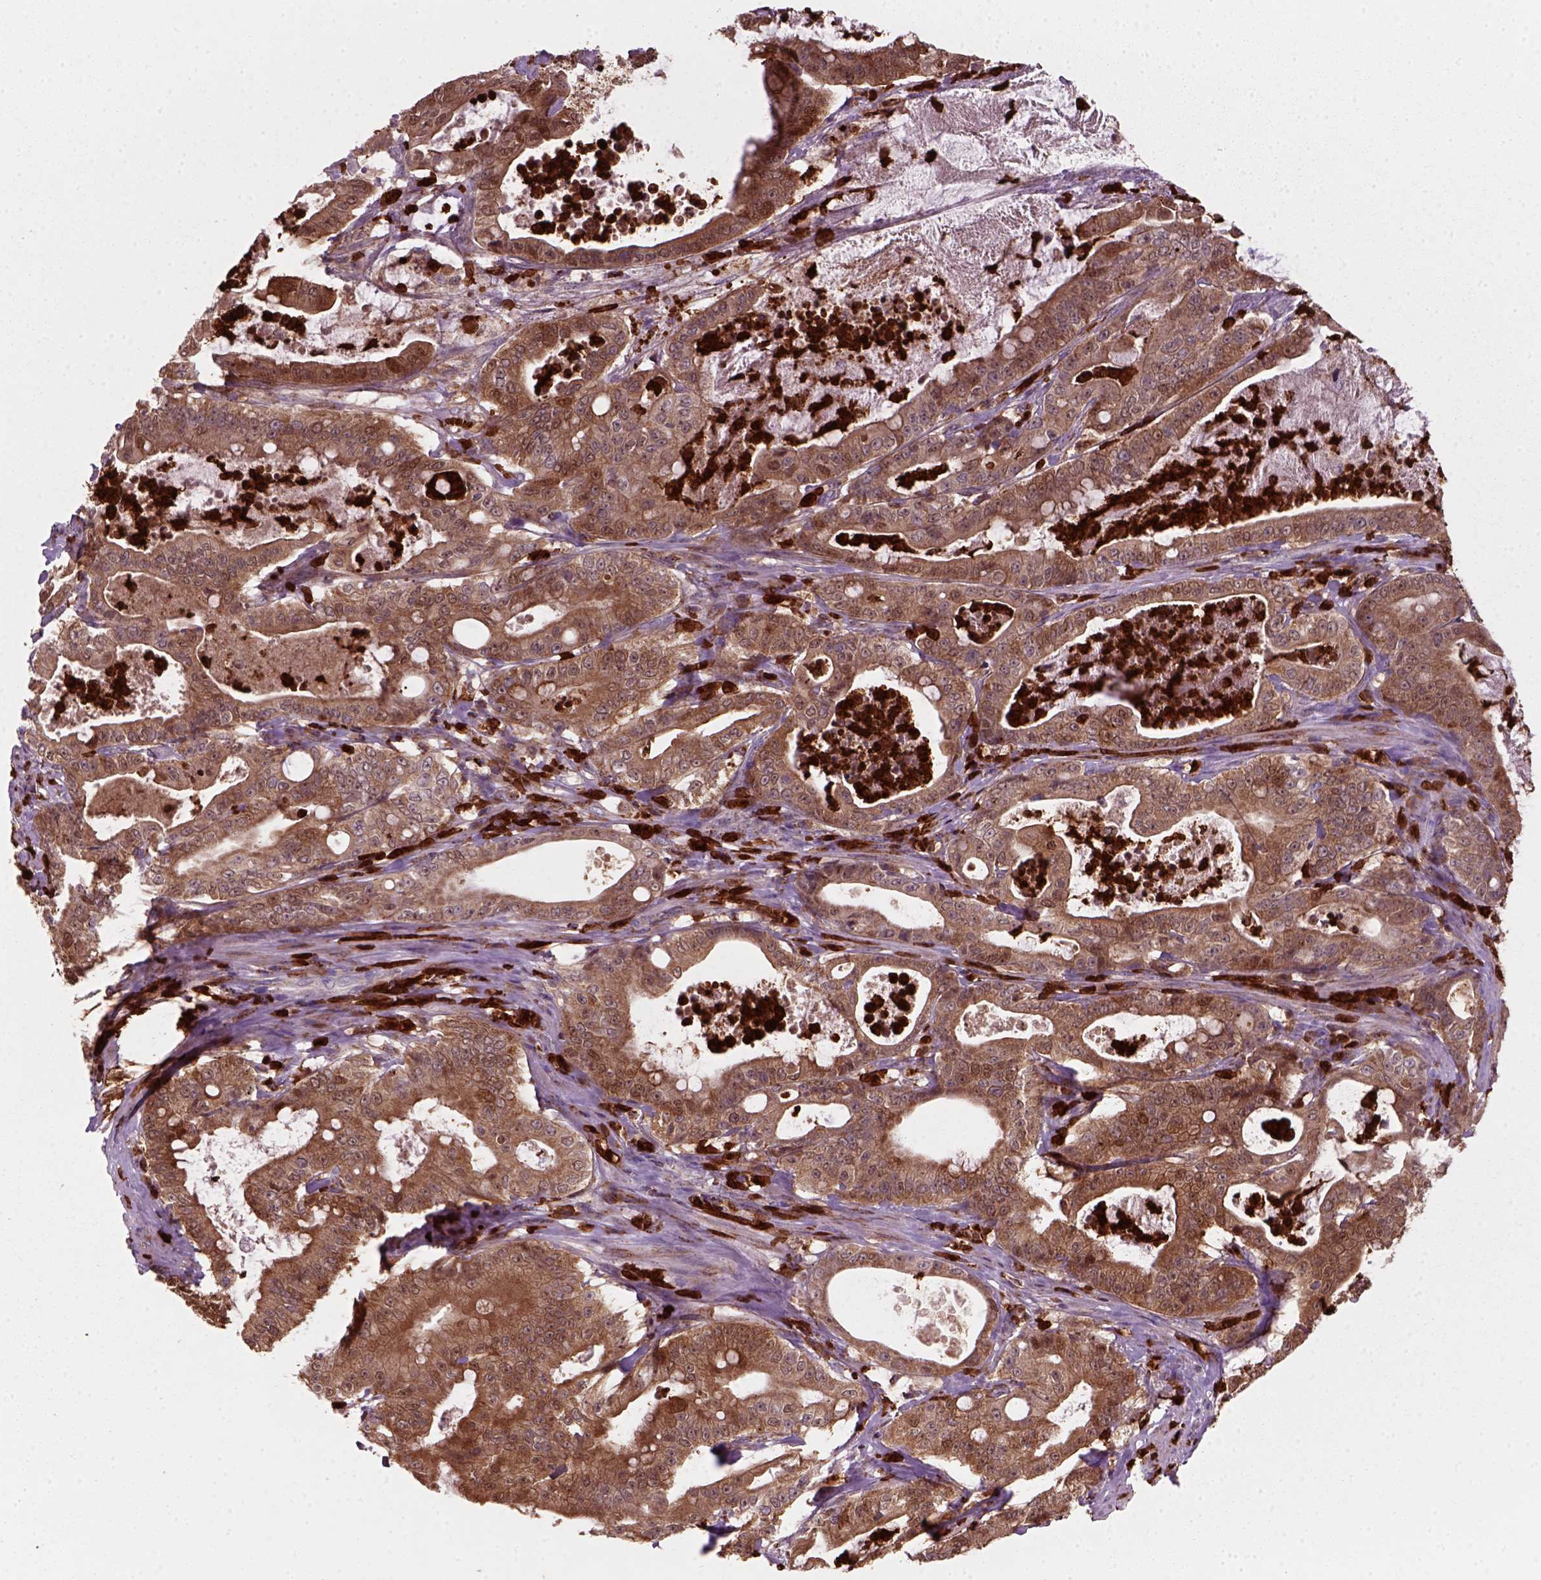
{"staining": {"intensity": "moderate", "quantity": ">75%", "location": "cytoplasmic/membranous"}, "tissue": "pancreatic cancer", "cell_type": "Tumor cells", "image_type": "cancer", "snomed": [{"axis": "morphology", "description": "Adenocarcinoma, NOS"}, {"axis": "topography", "description": "Pancreas"}], "caption": "There is medium levels of moderate cytoplasmic/membranous expression in tumor cells of adenocarcinoma (pancreatic), as demonstrated by immunohistochemical staining (brown color).", "gene": "NUDT16L1", "patient": {"sex": "male", "age": 71}}